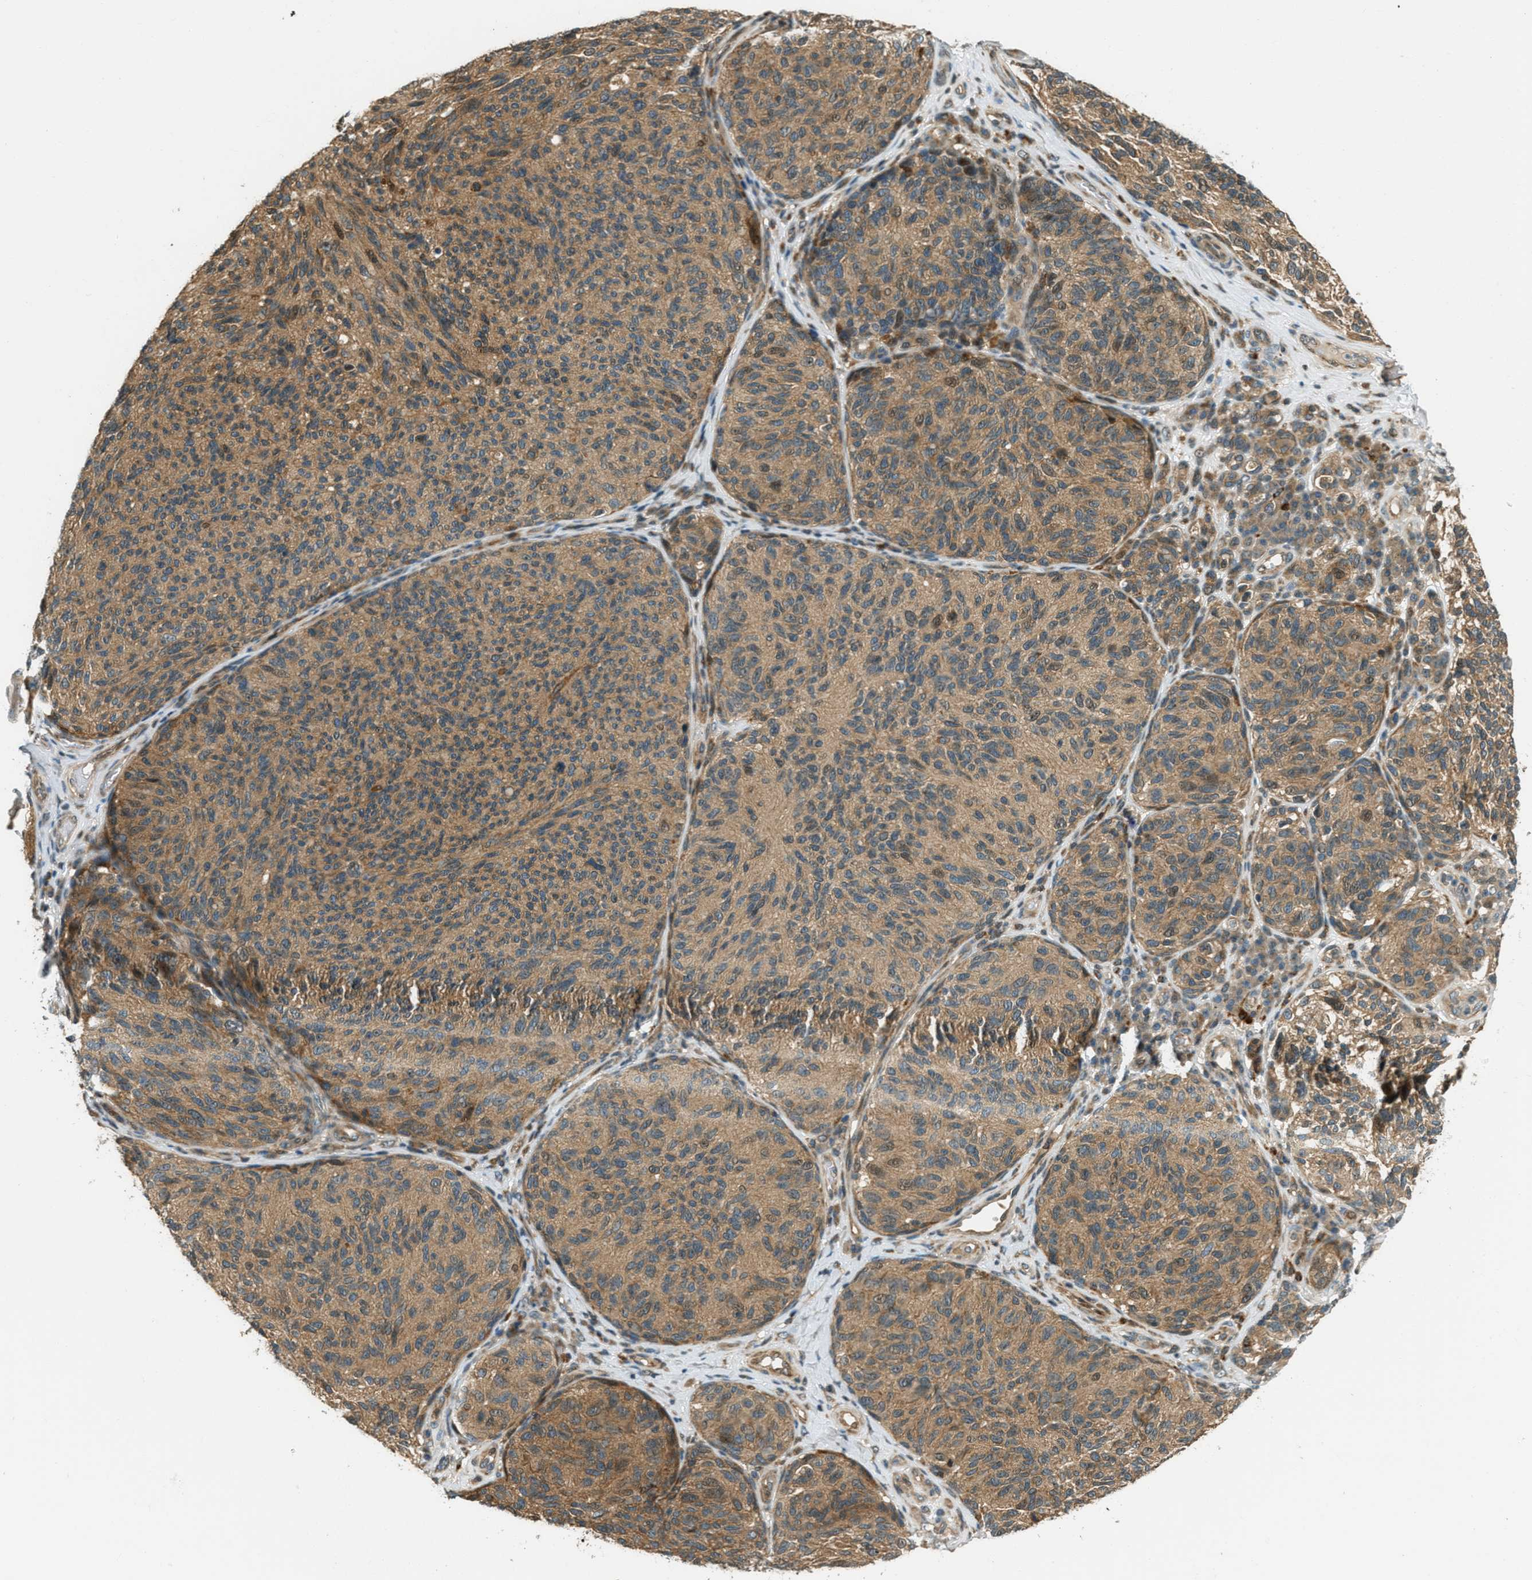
{"staining": {"intensity": "moderate", "quantity": ">75%", "location": "cytoplasmic/membranous"}, "tissue": "melanoma", "cell_type": "Tumor cells", "image_type": "cancer", "snomed": [{"axis": "morphology", "description": "Malignant melanoma, NOS"}, {"axis": "topography", "description": "Skin"}], "caption": "High-magnification brightfield microscopy of melanoma stained with DAB (3,3'-diaminobenzidine) (brown) and counterstained with hematoxylin (blue). tumor cells exhibit moderate cytoplasmic/membranous positivity is seen in approximately>75% of cells. (DAB IHC with brightfield microscopy, high magnification).", "gene": "PTPN23", "patient": {"sex": "female", "age": 73}}